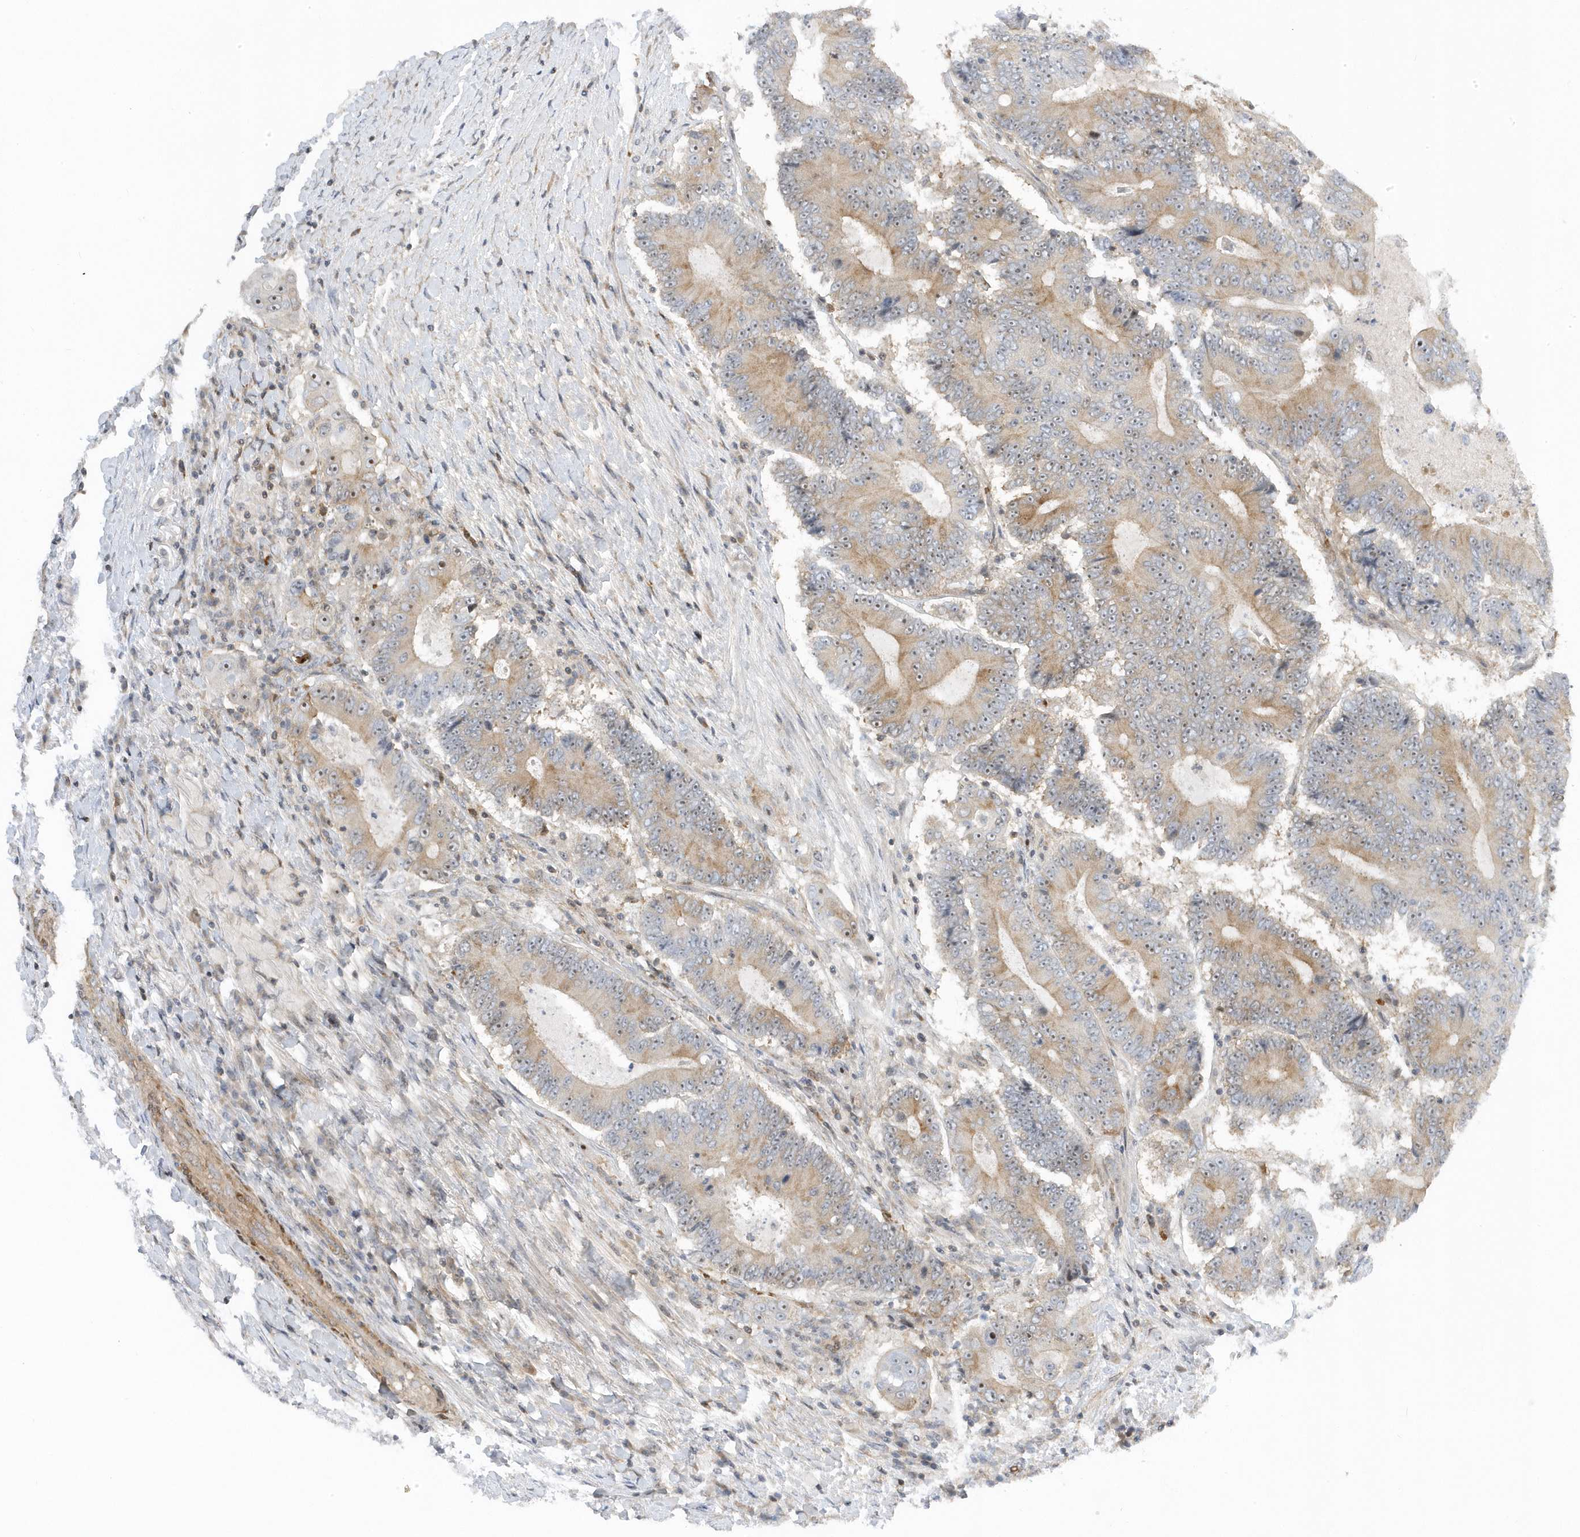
{"staining": {"intensity": "weak", "quantity": ">75%", "location": "cytoplasmic/membranous,nuclear"}, "tissue": "colorectal cancer", "cell_type": "Tumor cells", "image_type": "cancer", "snomed": [{"axis": "morphology", "description": "Adenocarcinoma, NOS"}, {"axis": "topography", "description": "Colon"}], "caption": "A brown stain highlights weak cytoplasmic/membranous and nuclear expression of a protein in colorectal cancer (adenocarcinoma) tumor cells.", "gene": "MAP7D3", "patient": {"sex": "male", "age": 83}}